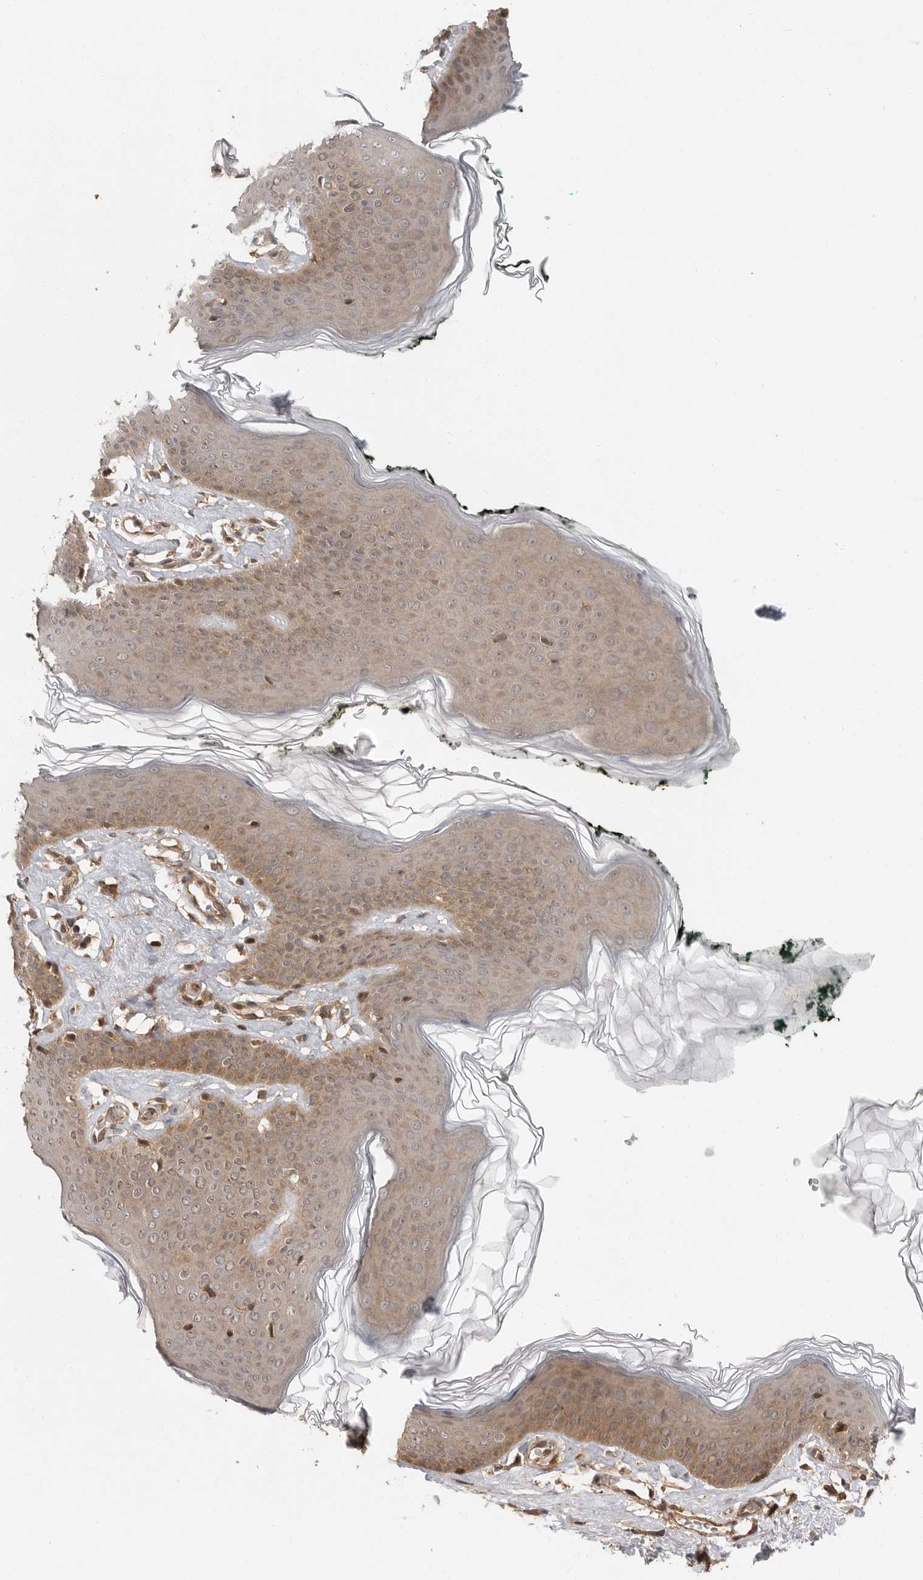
{"staining": {"intensity": "moderate", "quantity": "25%-75%", "location": "cytoplasmic/membranous,nuclear"}, "tissue": "skin", "cell_type": "Epidermal cells", "image_type": "normal", "snomed": [{"axis": "morphology", "description": "Normal tissue, NOS"}, {"axis": "morphology", "description": "Inflammation, NOS"}, {"axis": "topography", "description": "Vulva"}], "caption": "Skin stained with IHC demonstrates moderate cytoplasmic/membranous,nuclear positivity in approximately 25%-75% of epidermal cells.", "gene": "ERN1", "patient": {"sex": "female", "age": 84}}